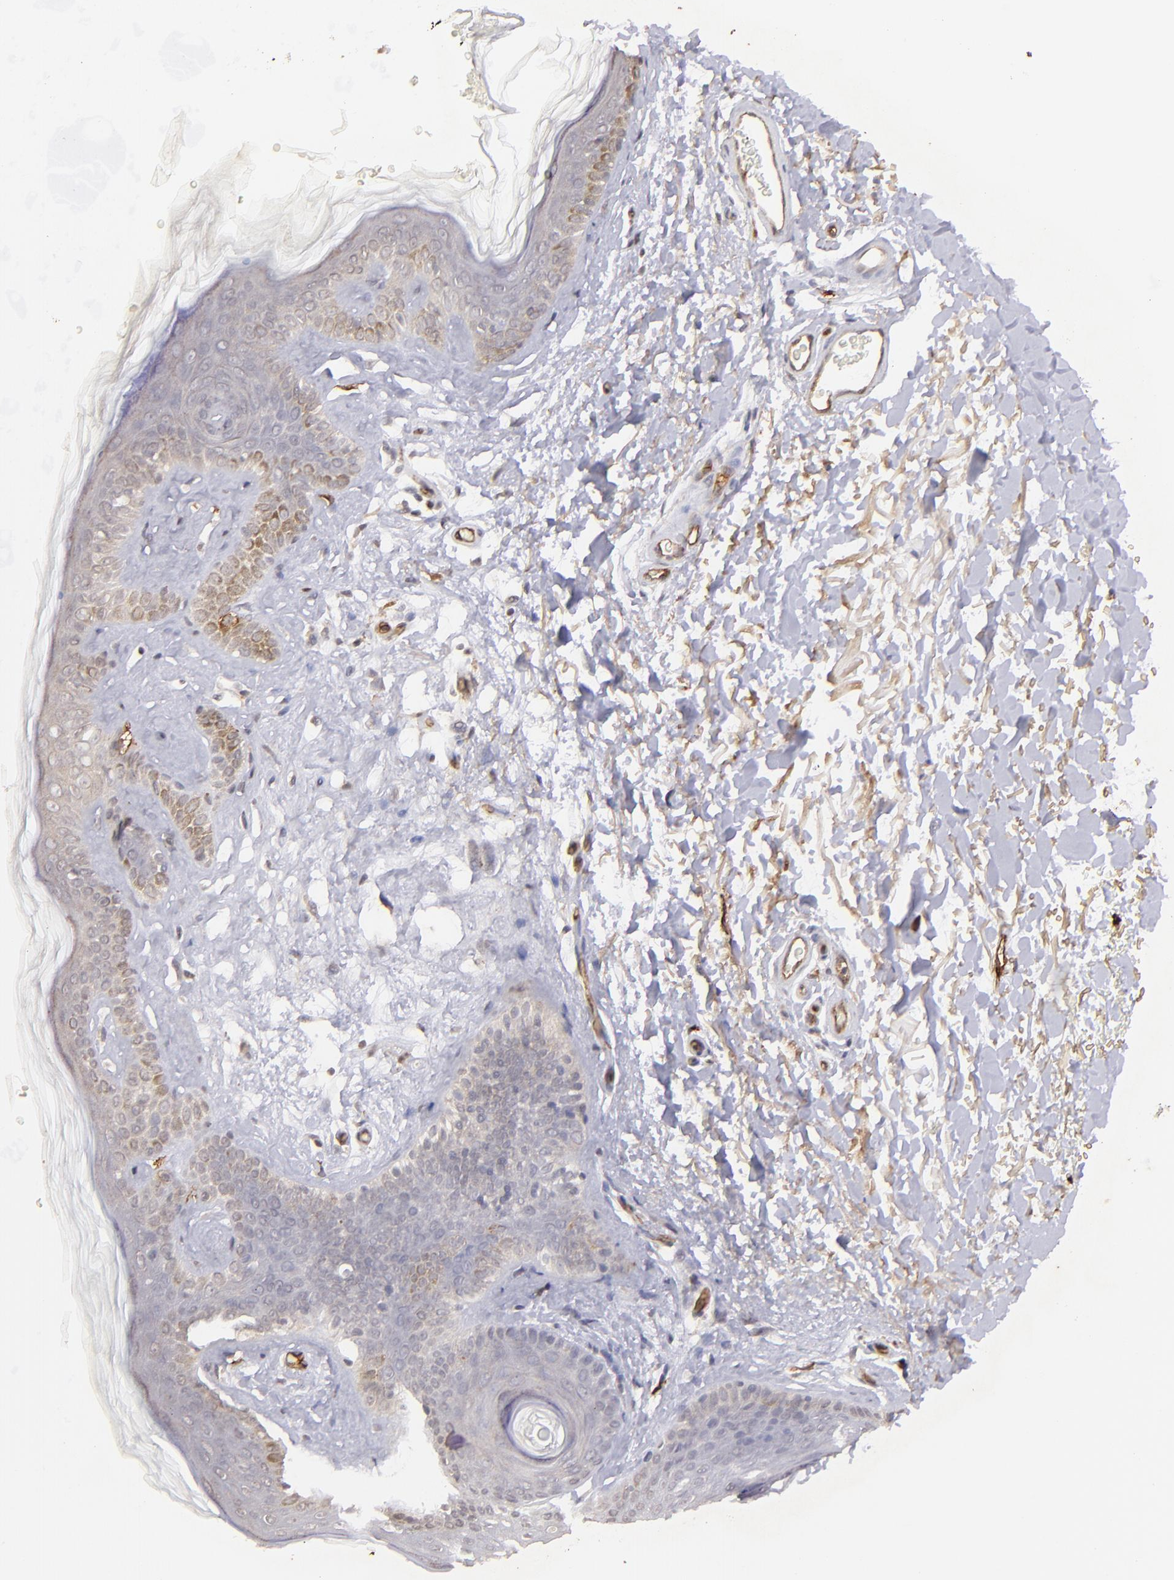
{"staining": {"intensity": "negative", "quantity": "none", "location": "none"}, "tissue": "skin", "cell_type": "Fibroblasts", "image_type": "normal", "snomed": [{"axis": "morphology", "description": "Normal tissue, NOS"}, {"axis": "topography", "description": "Skin"}], "caption": "A high-resolution histopathology image shows IHC staining of unremarkable skin, which shows no significant positivity in fibroblasts.", "gene": "DYSF", "patient": {"sex": "male", "age": 63}}